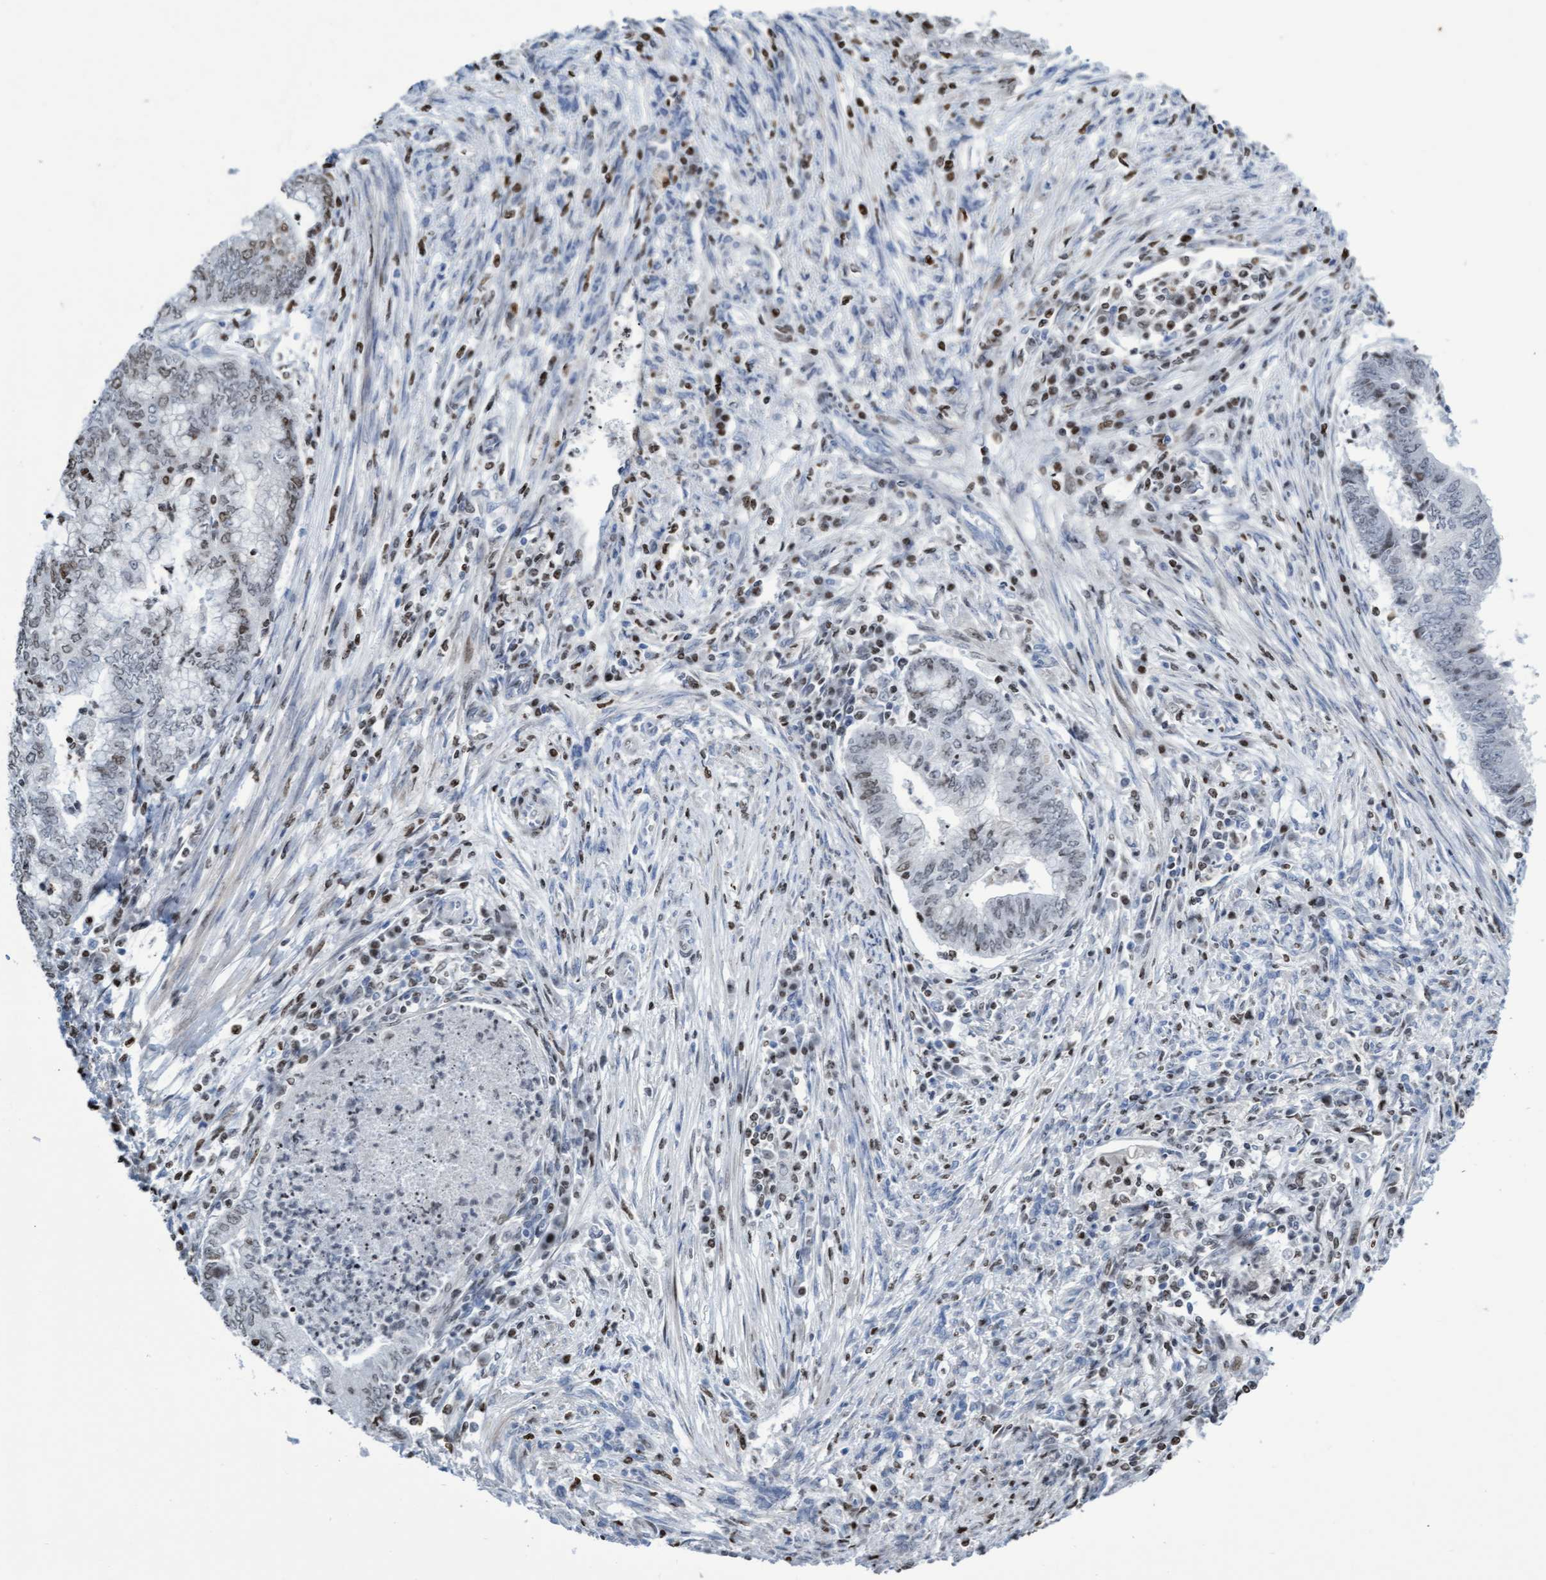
{"staining": {"intensity": "weak", "quantity": "25%-75%", "location": "nuclear"}, "tissue": "endometrial cancer", "cell_type": "Tumor cells", "image_type": "cancer", "snomed": [{"axis": "morphology", "description": "Polyp, NOS"}, {"axis": "morphology", "description": "Adenocarcinoma, NOS"}, {"axis": "morphology", "description": "Adenoma, NOS"}, {"axis": "topography", "description": "Endometrium"}], "caption": "The immunohistochemical stain highlights weak nuclear expression in tumor cells of endometrial cancer tissue. The protein is shown in brown color, while the nuclei are stained blue.", "gene": "CBX2", "patient": {"sex": "female", "age": 79}}